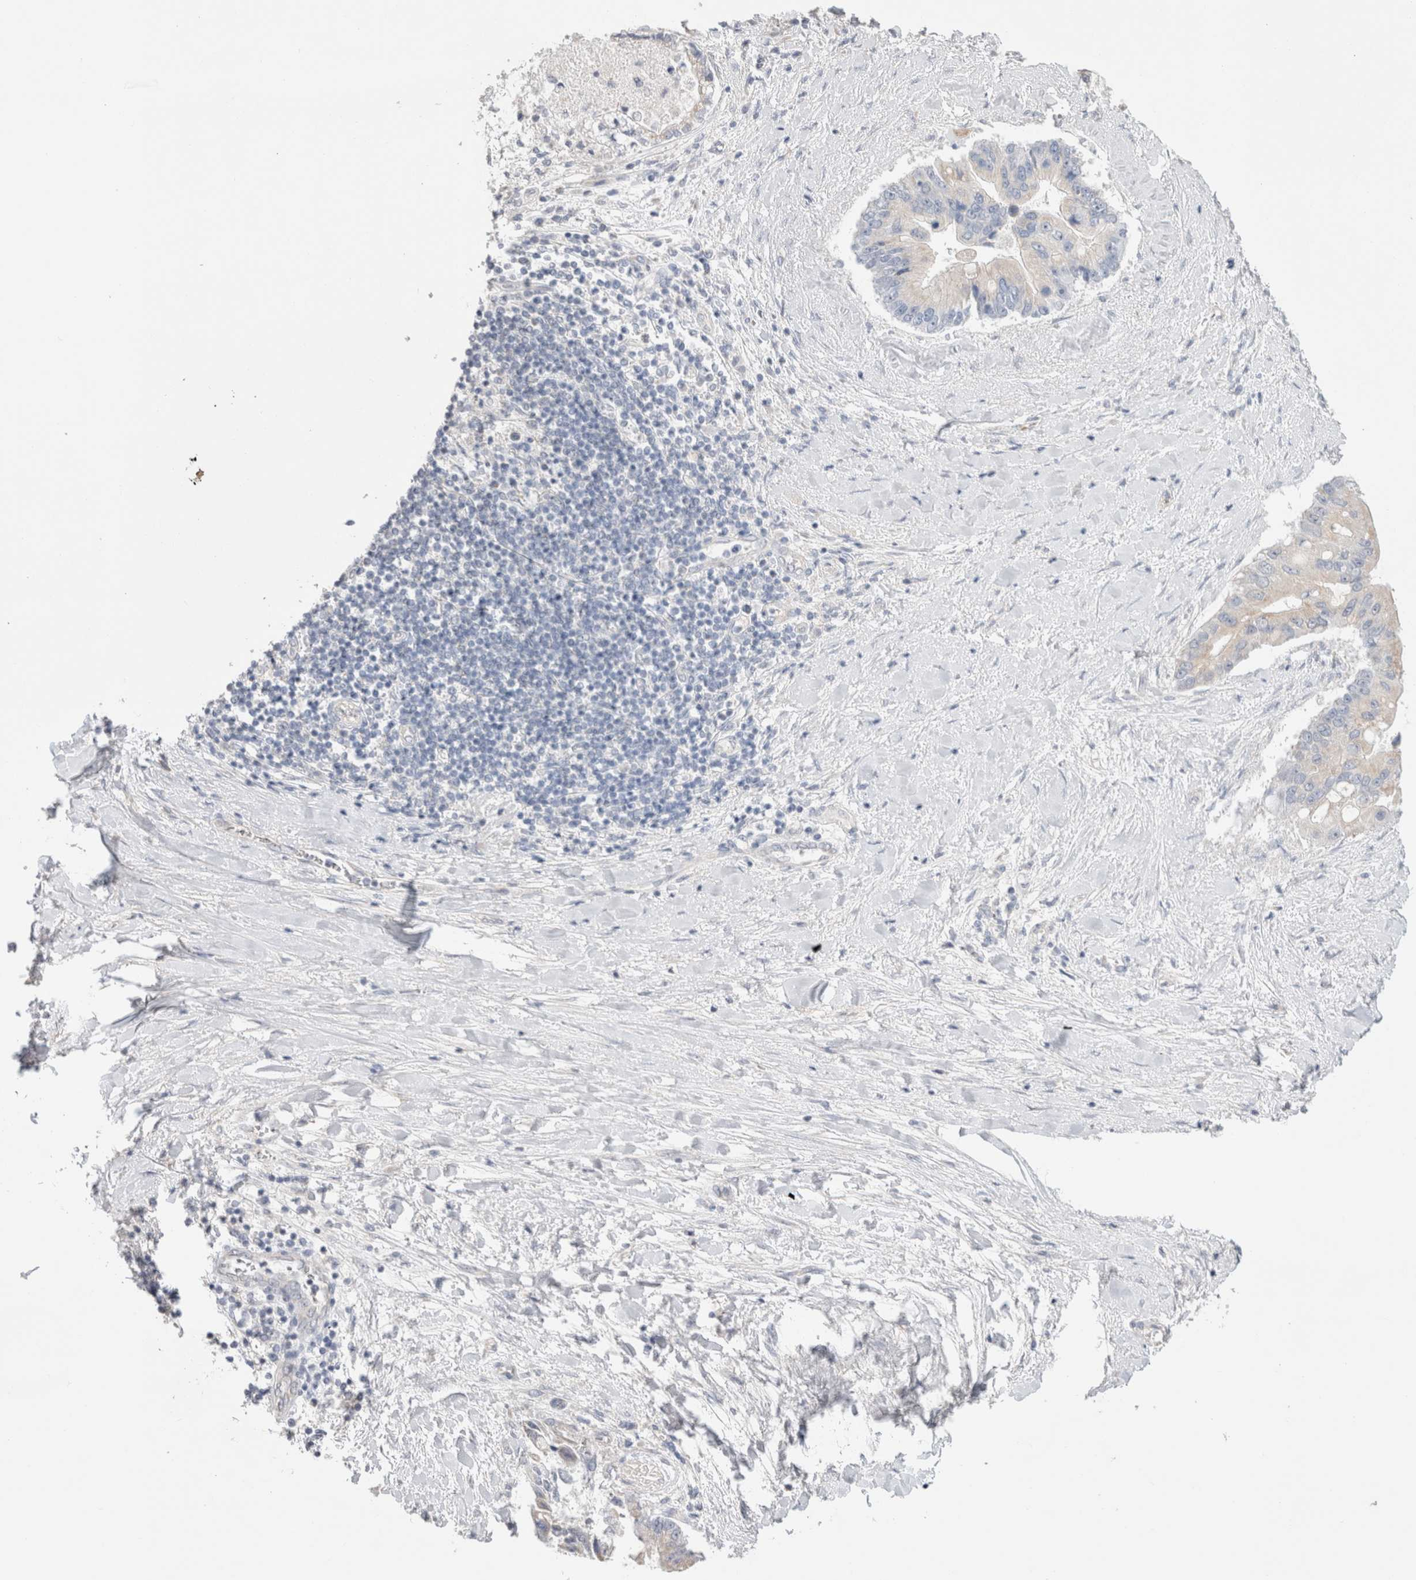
{"staining": {"intensity": "negative", "quantity": "none", "location": "none"}, "tissue": "liver cancer", "cell_type": "Tumor cells", "image_type": "cancer", "snomed": [{"axis": "morphology", "description": "Cholangiocarcinoma"}, {"axis": "topography", "description": "Liver"}], "caption": "High power microscopy photomicrograph of an IHC image of cholangiocarcinoma (liver), revealing no significant expression in tumor cells.", "gene": "DMD", "patient": {"sex": "male", "age": 50}}